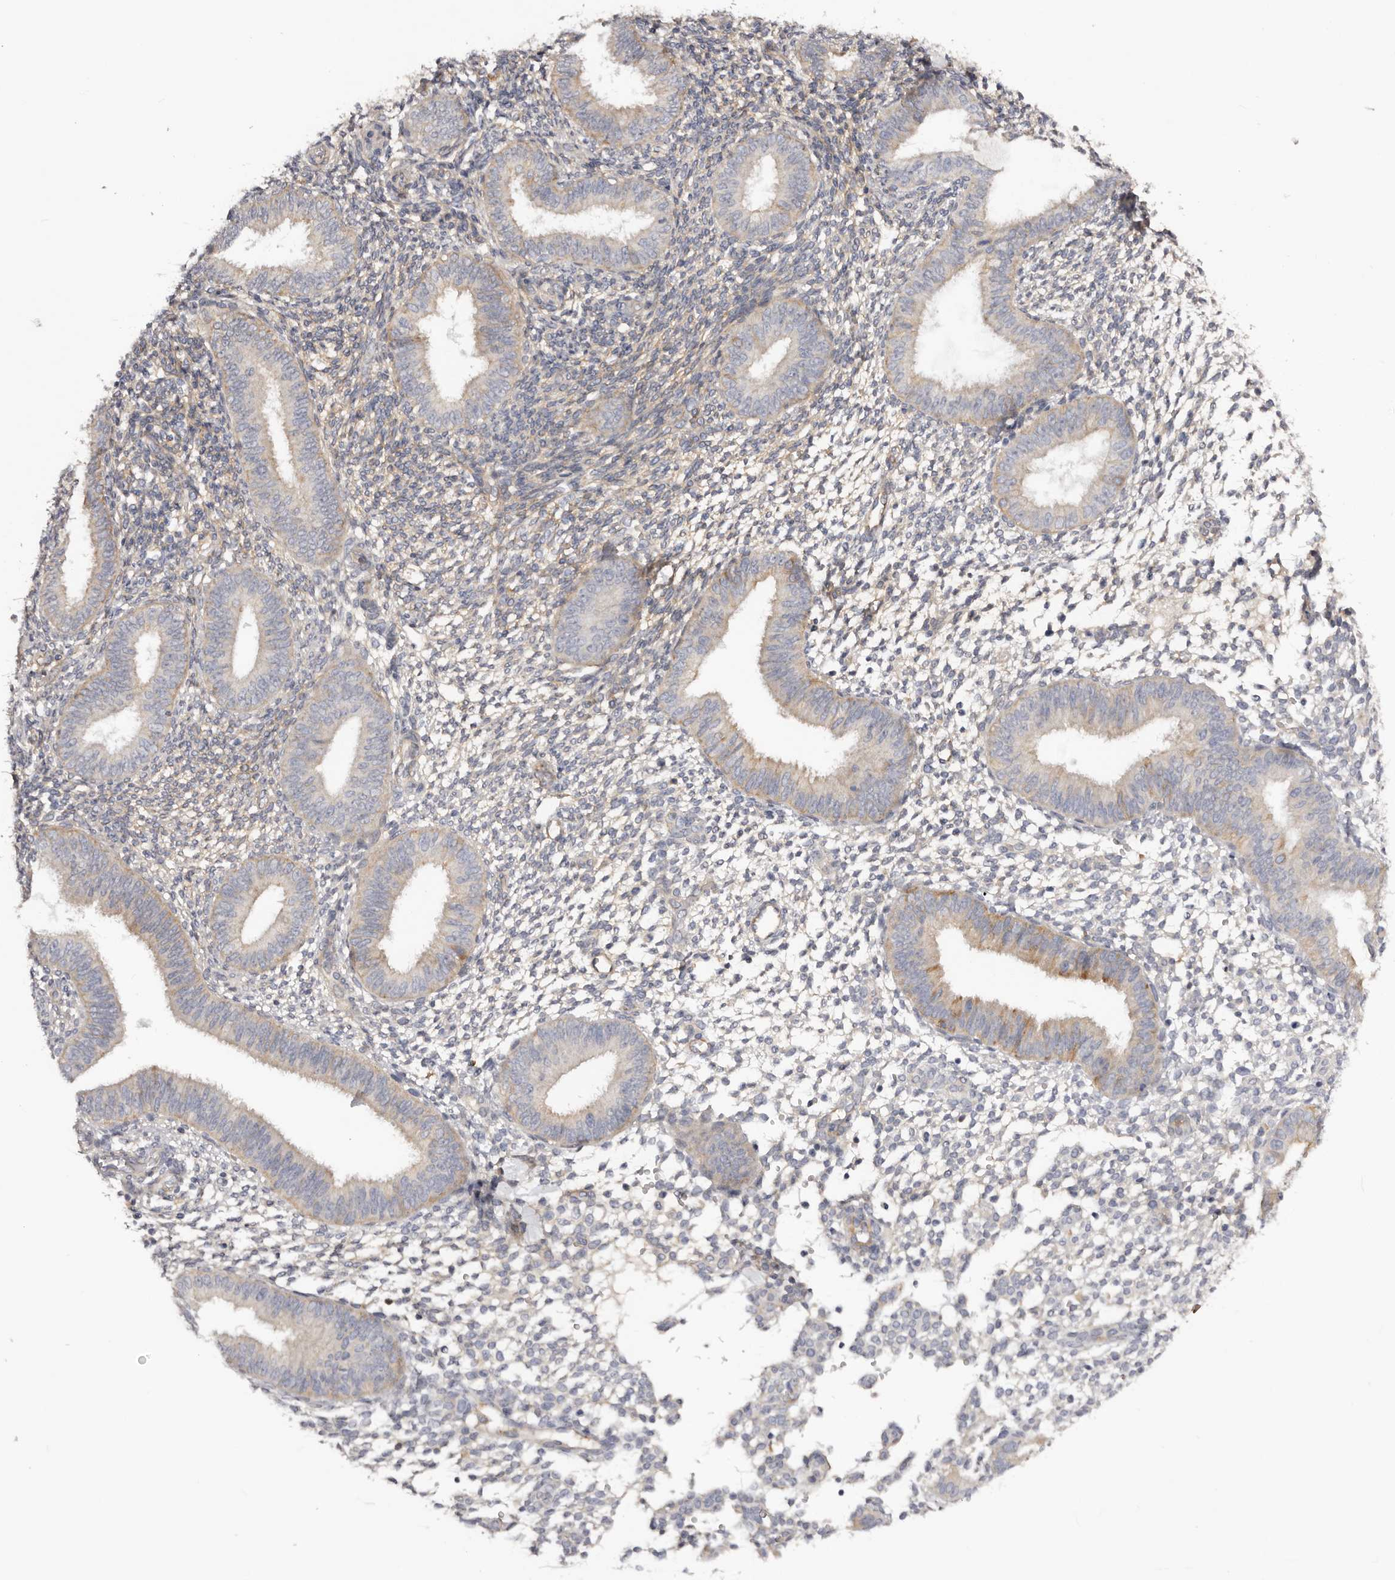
{"staining": {"intensity": "negative", "quantity": "none", "location": "none"}, "tissue": "endometrium", "cell_type": "Cells in endometrial stroma", "image_type": "normal", "snomed": [{"axis": "morphology", "description": "Normal tissue, NOS"}, {"axis": "topography", "description": "Uterus"}, {"axis": "topography", "description": "Endometrium"}], "caption": "Immunohistochemistry (IHC) of unremarkable endometrium displays no positivity in cells in endometrial stroma.", "gene": "DMRT2", "patient": {"sex": "female", "age": 48}}